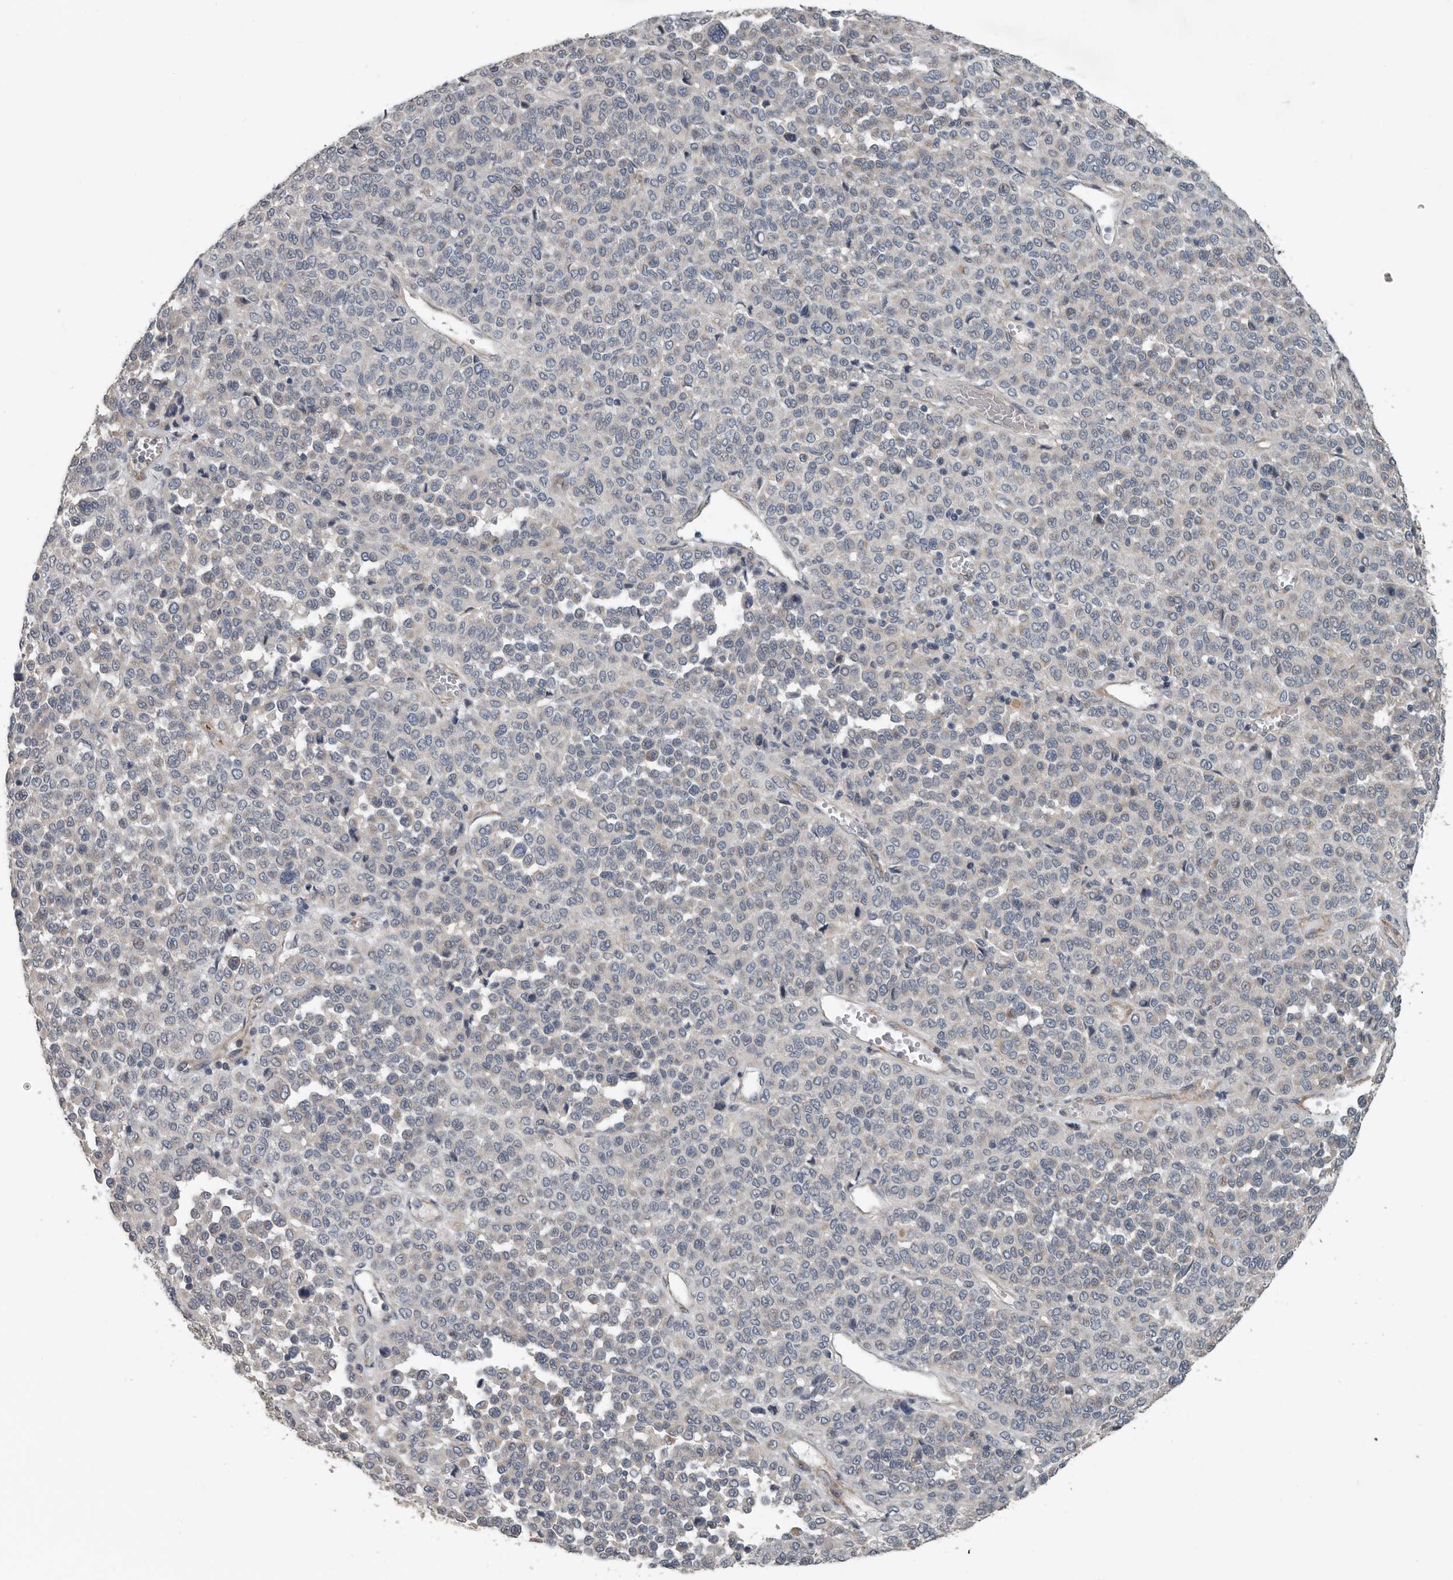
{"staining": {"intensity": "moderate", "quantity": "25%-75%", "location": "cytoplasmic/membranous"}, "tissue": "melanoma", "cell_type": "Tumor cells", "image_type": "cancer", "snomed": [{"axis": "morphology", "description": "Malignant melanoma, Metastatic site"}, {"axis": "topography", "description": "Pancreas"}], "caption": "Protein expression analysis of malignant melanoma (metastatic site) exhibits moderate cytoplasmic/membranous positivity in about 25%-75% of tumor cells. (brown staining indicates protein expression, while blue staining denotes nuclei).", "gene": "DPY19L4", "patient": {"sex": "female", "age": 30}}